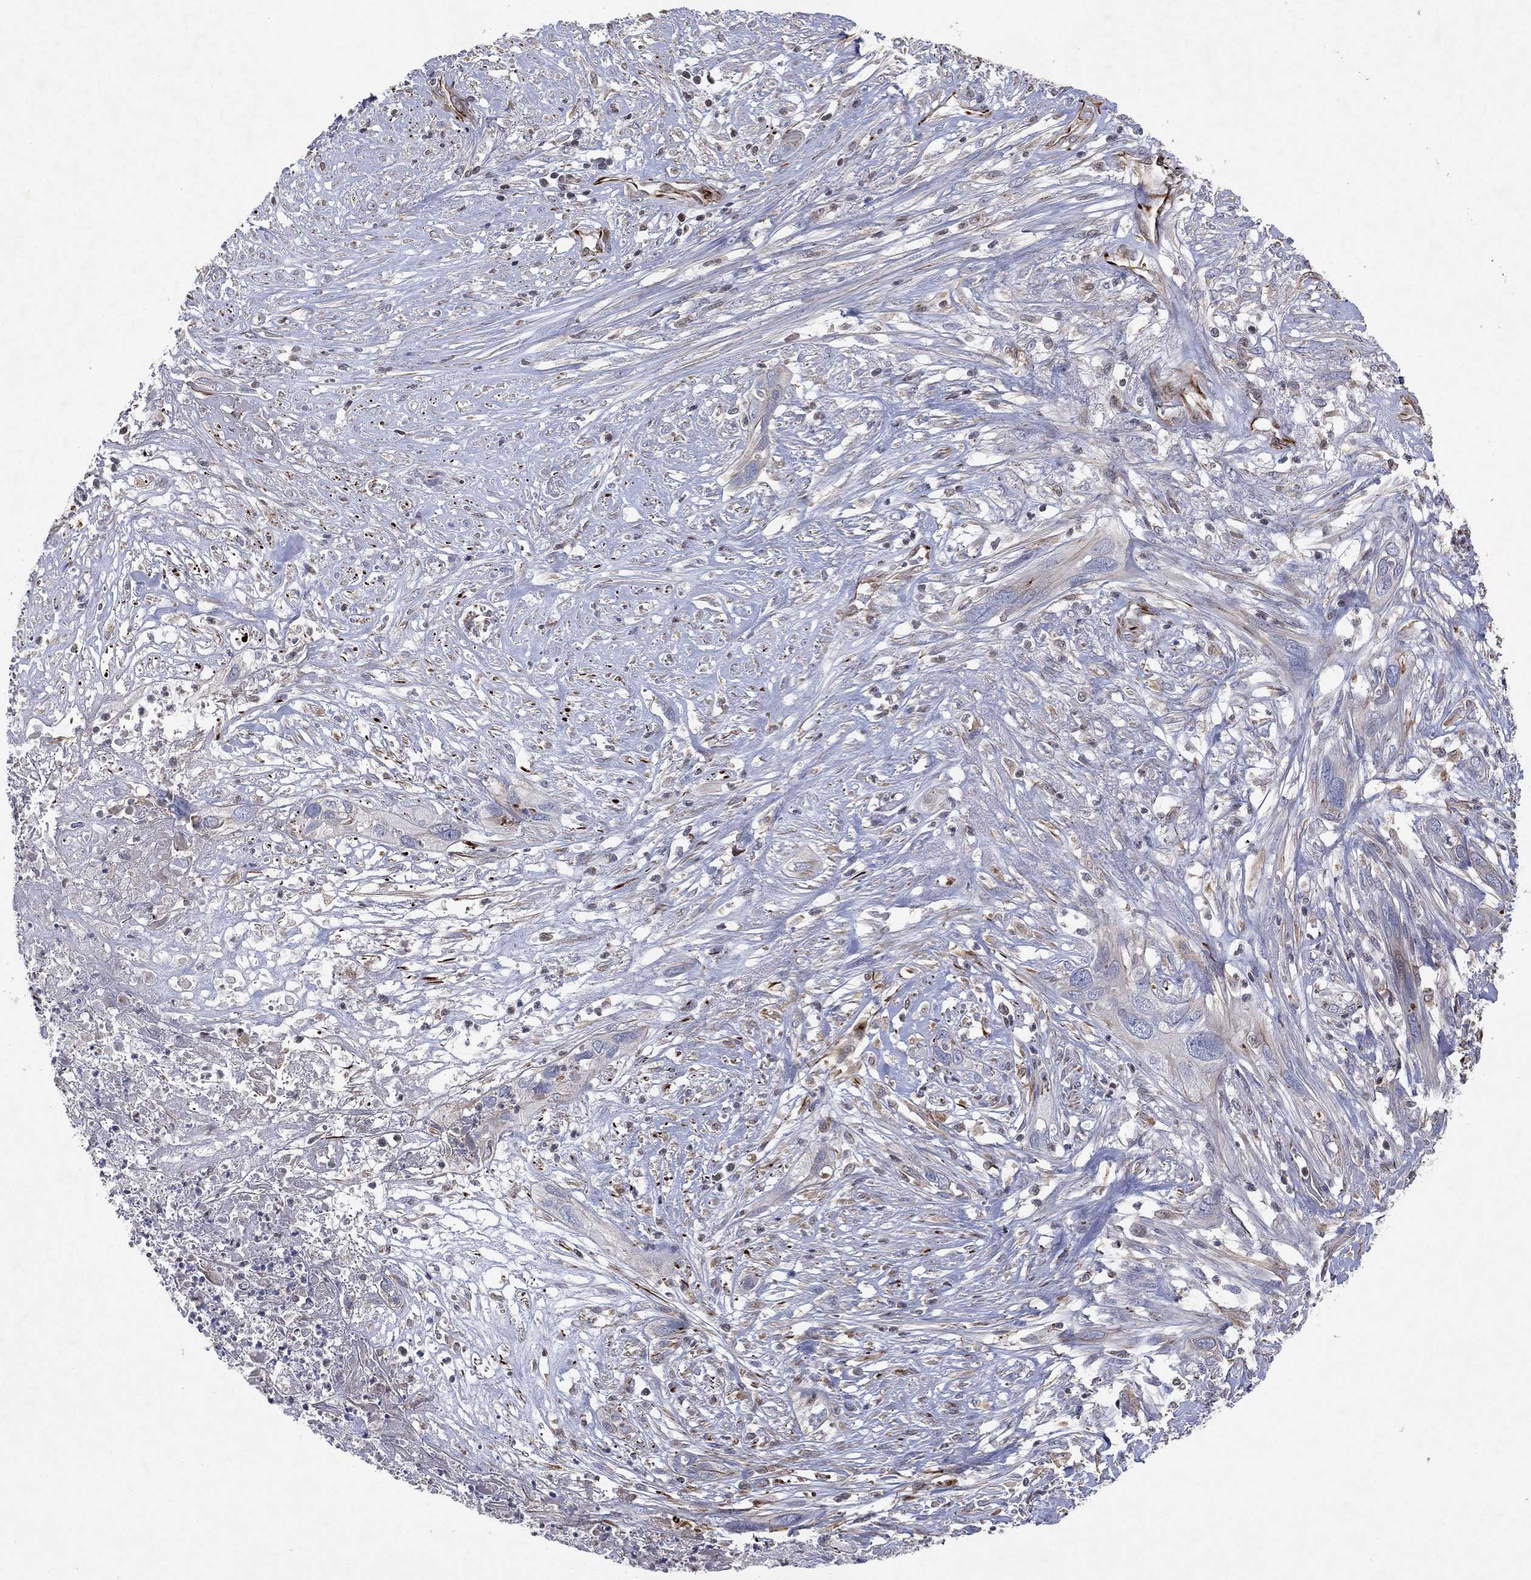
{"staining": {"intensity": "negative", "quantity": "none", "location": "none"}, "tissue": "cervical cancer", "cell_type": "Tumor cells", "image_type": "cancer", "snomed": [{"axis": "morphology", "description": "Squamous cell carcinoma, NOS"}, {"axis": "topography", "description": "Cervix"}], "caption": "Immunohistochemistry image of human cervical cancer (squamous cell carcinoma) stained for a protein (brown), which exhibits no expression in tumor cells.", "gene": "FLI1", "patient": {"sex": "female", "age": 57}}